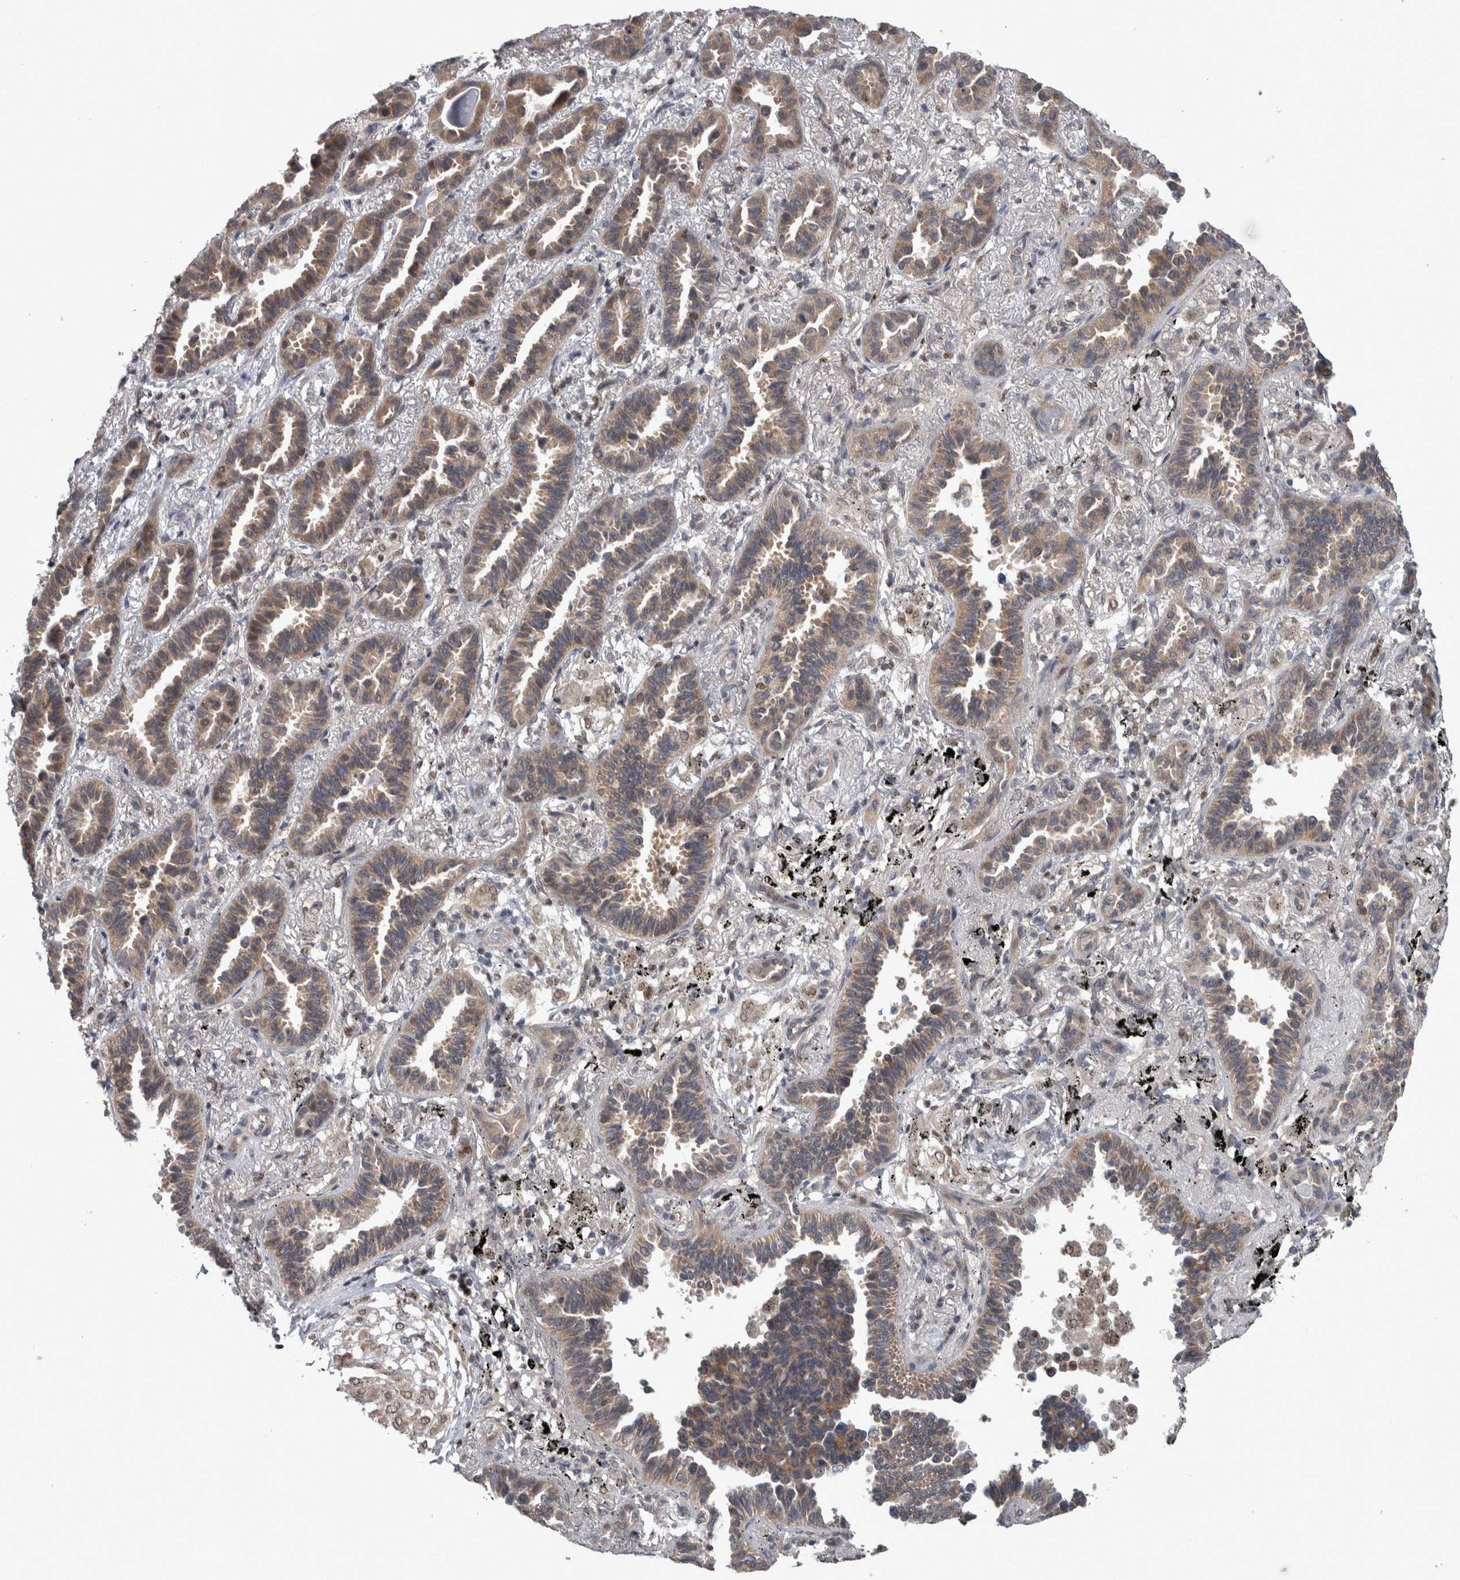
{"staining": {"intensity": "weak", "quantity": ">75%", "location": "cytoplasmic/membranous"}, "tissue": "lung cancer", "cell_type": "Tumor cells", "image_type": "cancer", "snomed": [{"axis": "morphology", "description": "Adenocarcinoma, NOS"}, {"axis": "topography", "description": "Lung"}], "caption": "A photomicrograph of lung adenocarcinoma stained for a protein exhibits weak cytoplasmic/membranous brown staining in tumor cells.", "gene": "CWC27", "patient": {"sex": "male", "age": 59}}